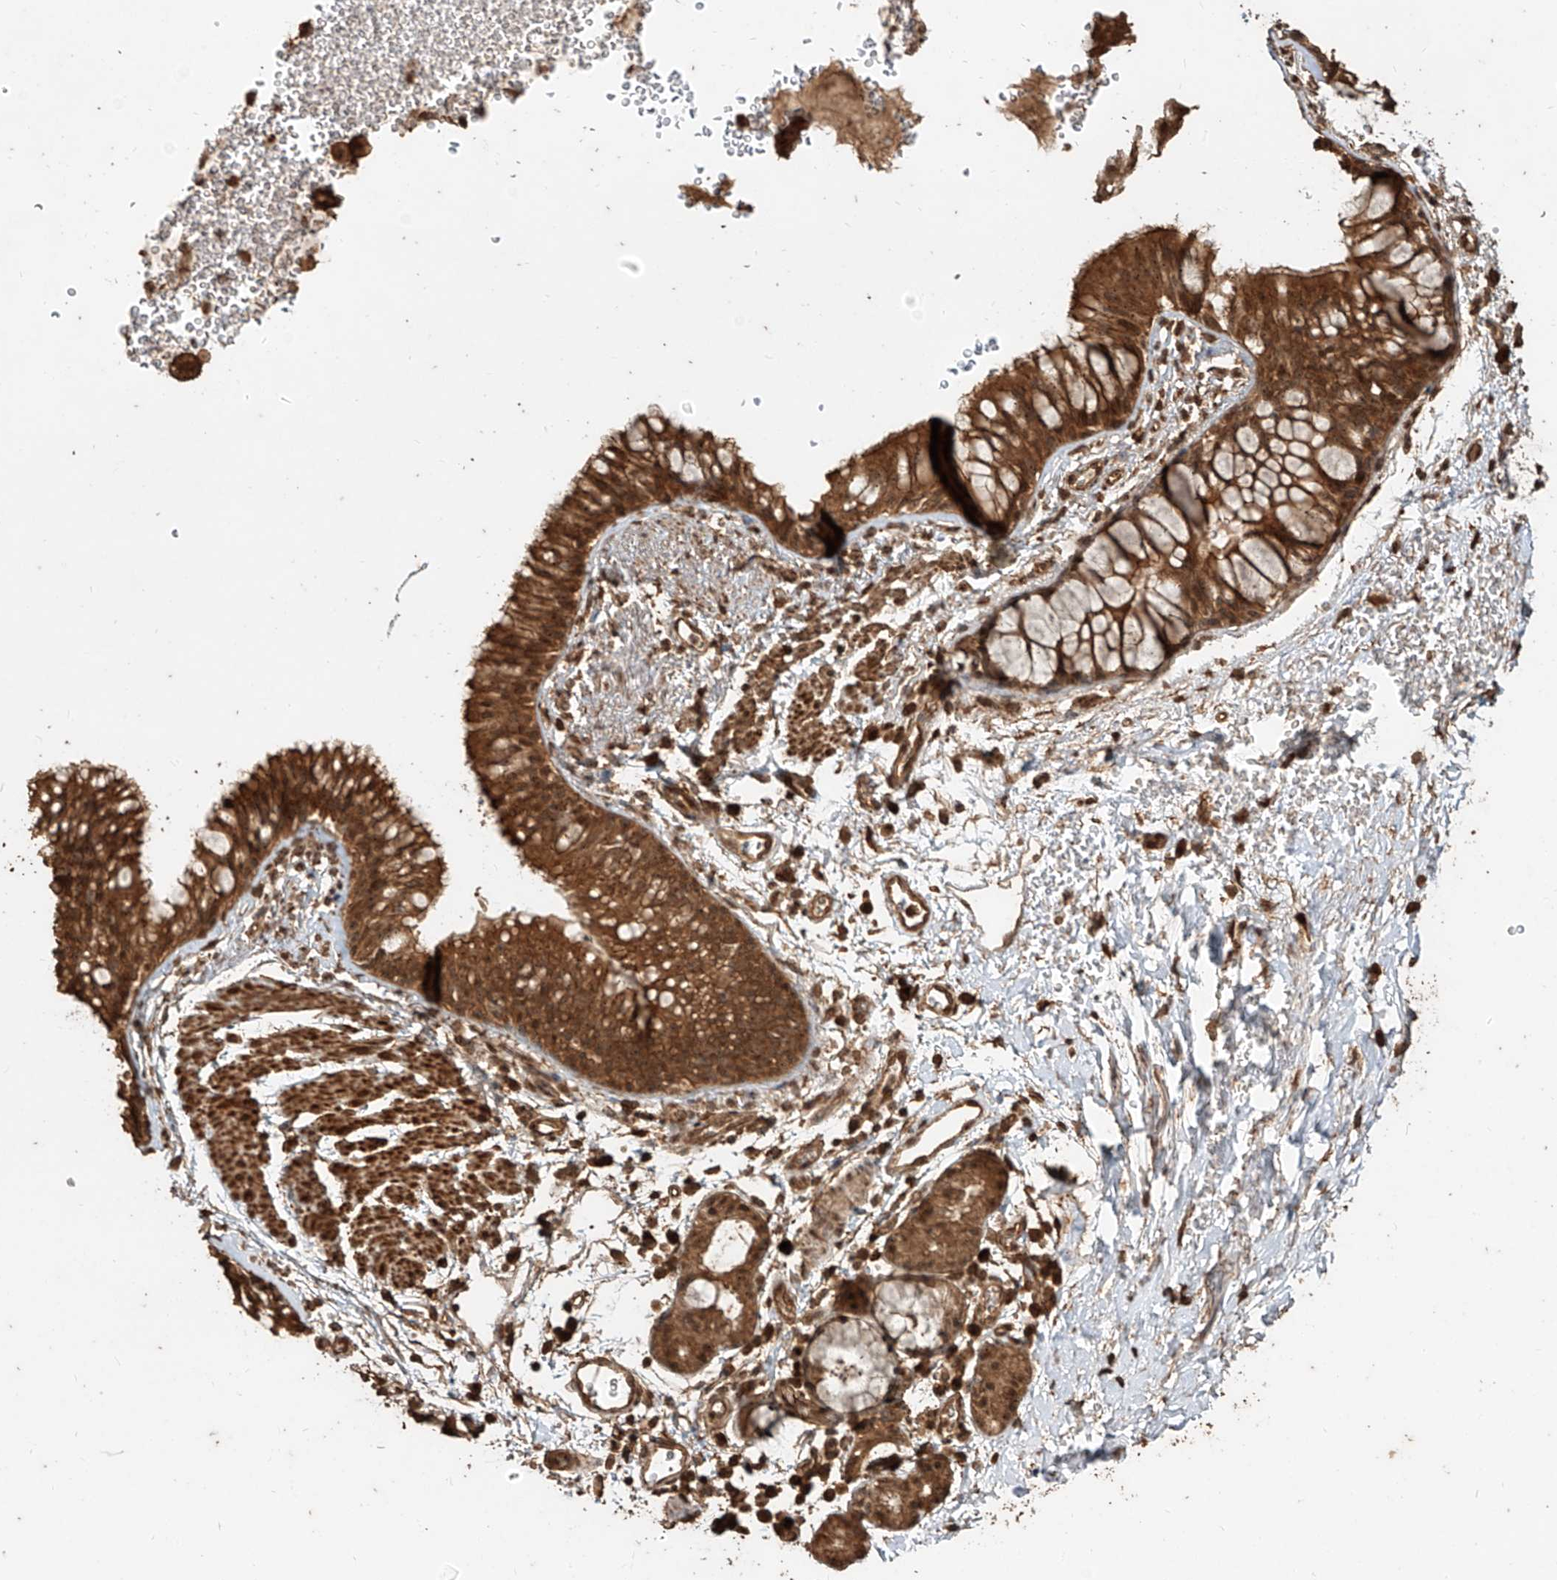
{"staining": {"intensity": "strong", "quantity": ">75%", "location": "cytoplasmic/membranous,nuclear"}, "tissue": "bronchus", "cell_type": "Respiratory epithelial cells", "image_type": "normal", "snomed": [{"axis": "morphology", "description": "Normal tissue, NOS"}, {"axis": "topography", "description": "Cartilage tissue"}, {"axis": "topography", "description": "Bronchus"}], "caption": "Immunohistochemistry (DAB) staining of unremarkable bronchus shows strong cytoplasmic/membranous,nuclear protein staining in about >75% of respiratory epithelial cells.", "gene": "ZNF660", "patient": {"sex": "female", "age": 53}}